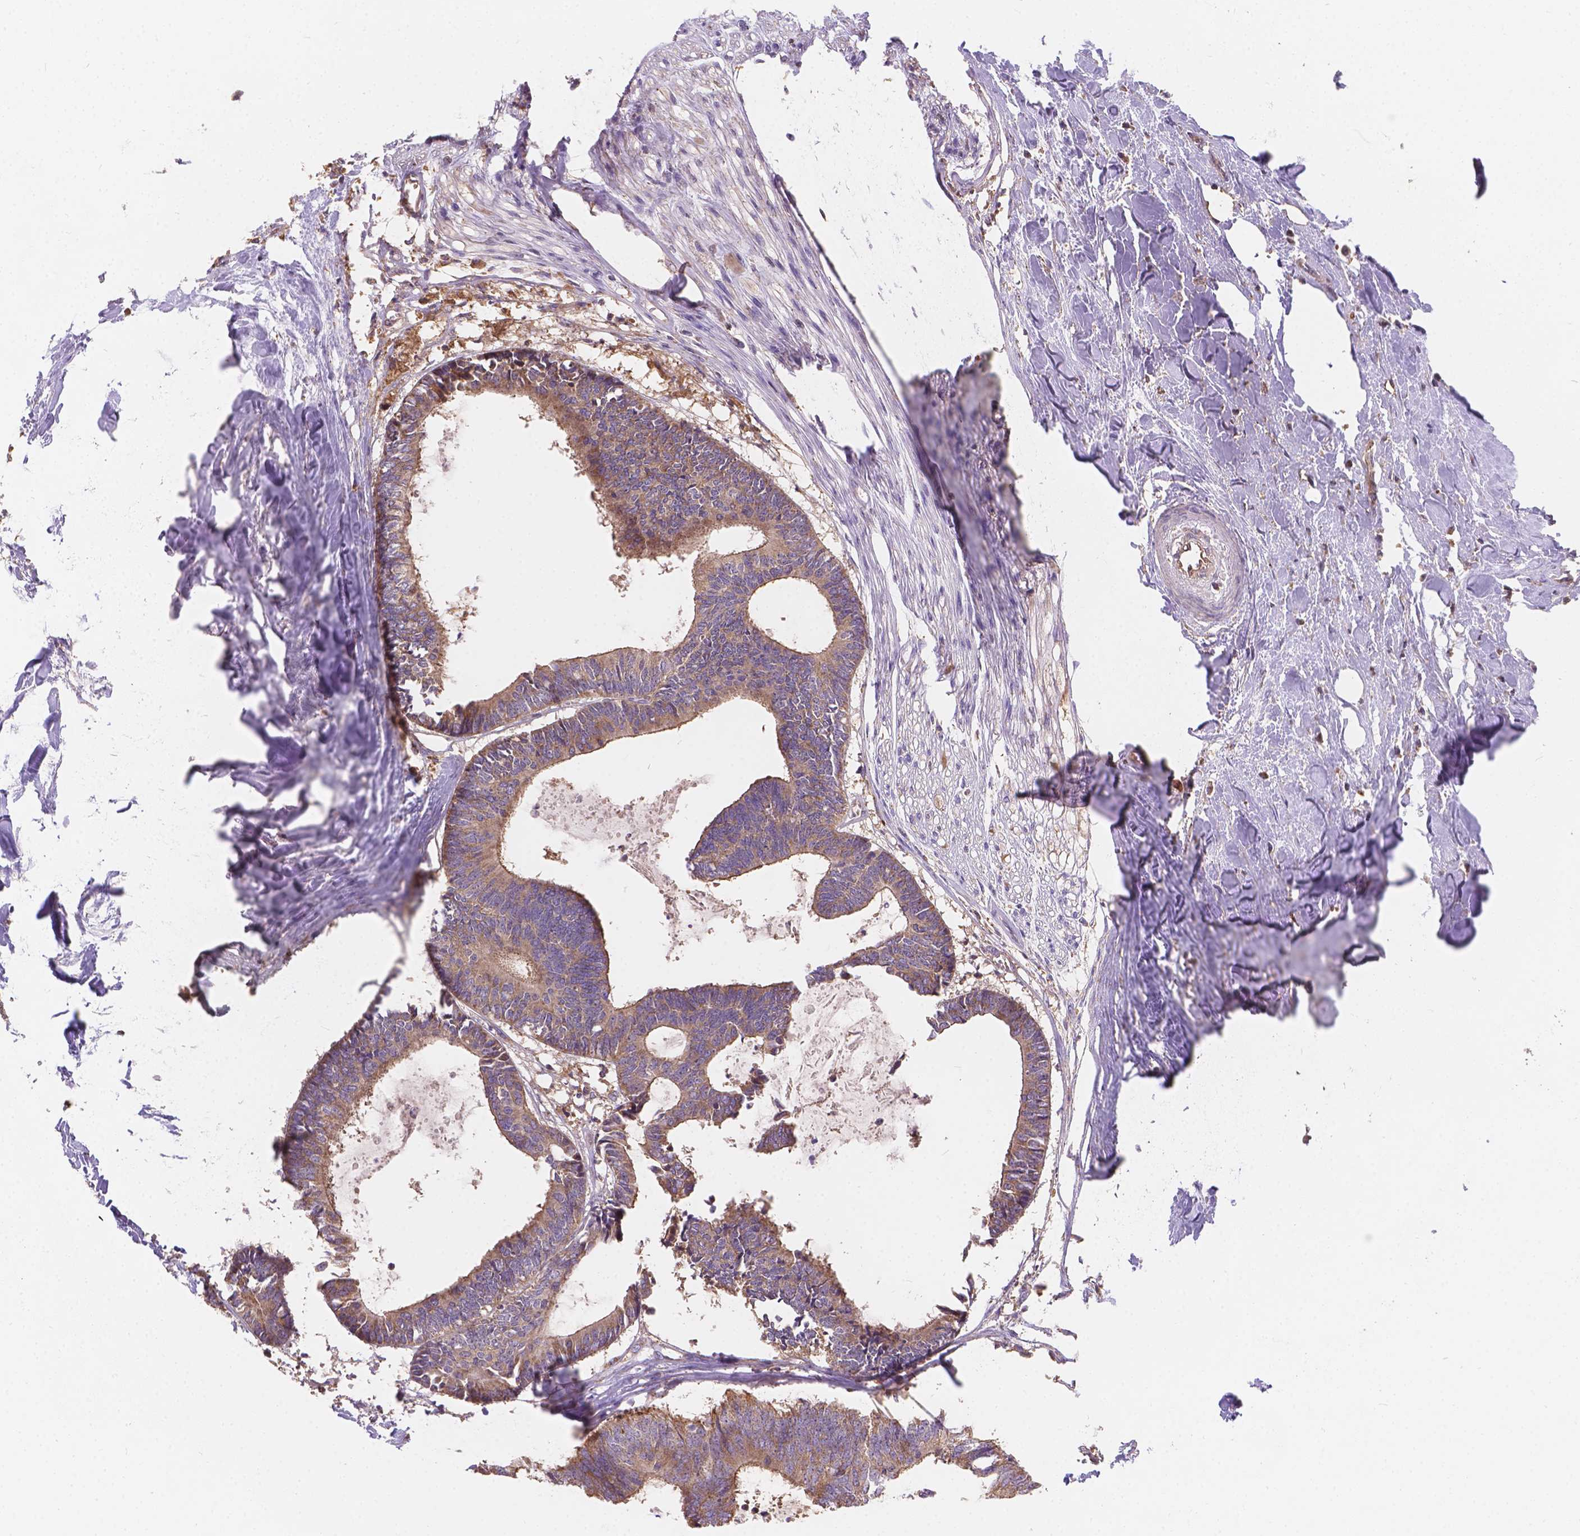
{"staining": {"intensity": "moderate", "quantity": ">75%", "location": "cytoplasmic/membranous"}, "tissue": "colorectal cancer", "cell_type": "Tumor cells", "image_type": "cancer", "snomed": [{"axis": "morphology", "description": "Adenocarcinoma, NOS"}, {"axis": "topography", "description": "Colon"}, {"axis": "topography", "description": "Rectum"}], "caption": "Tumor cells show medium levels of moderate cytoplasmic/membranous expression in approximately >75% of cells in human colorectal cancer.", "gene": "CDK10", "patient": {"sex": "male", "age": 57}}